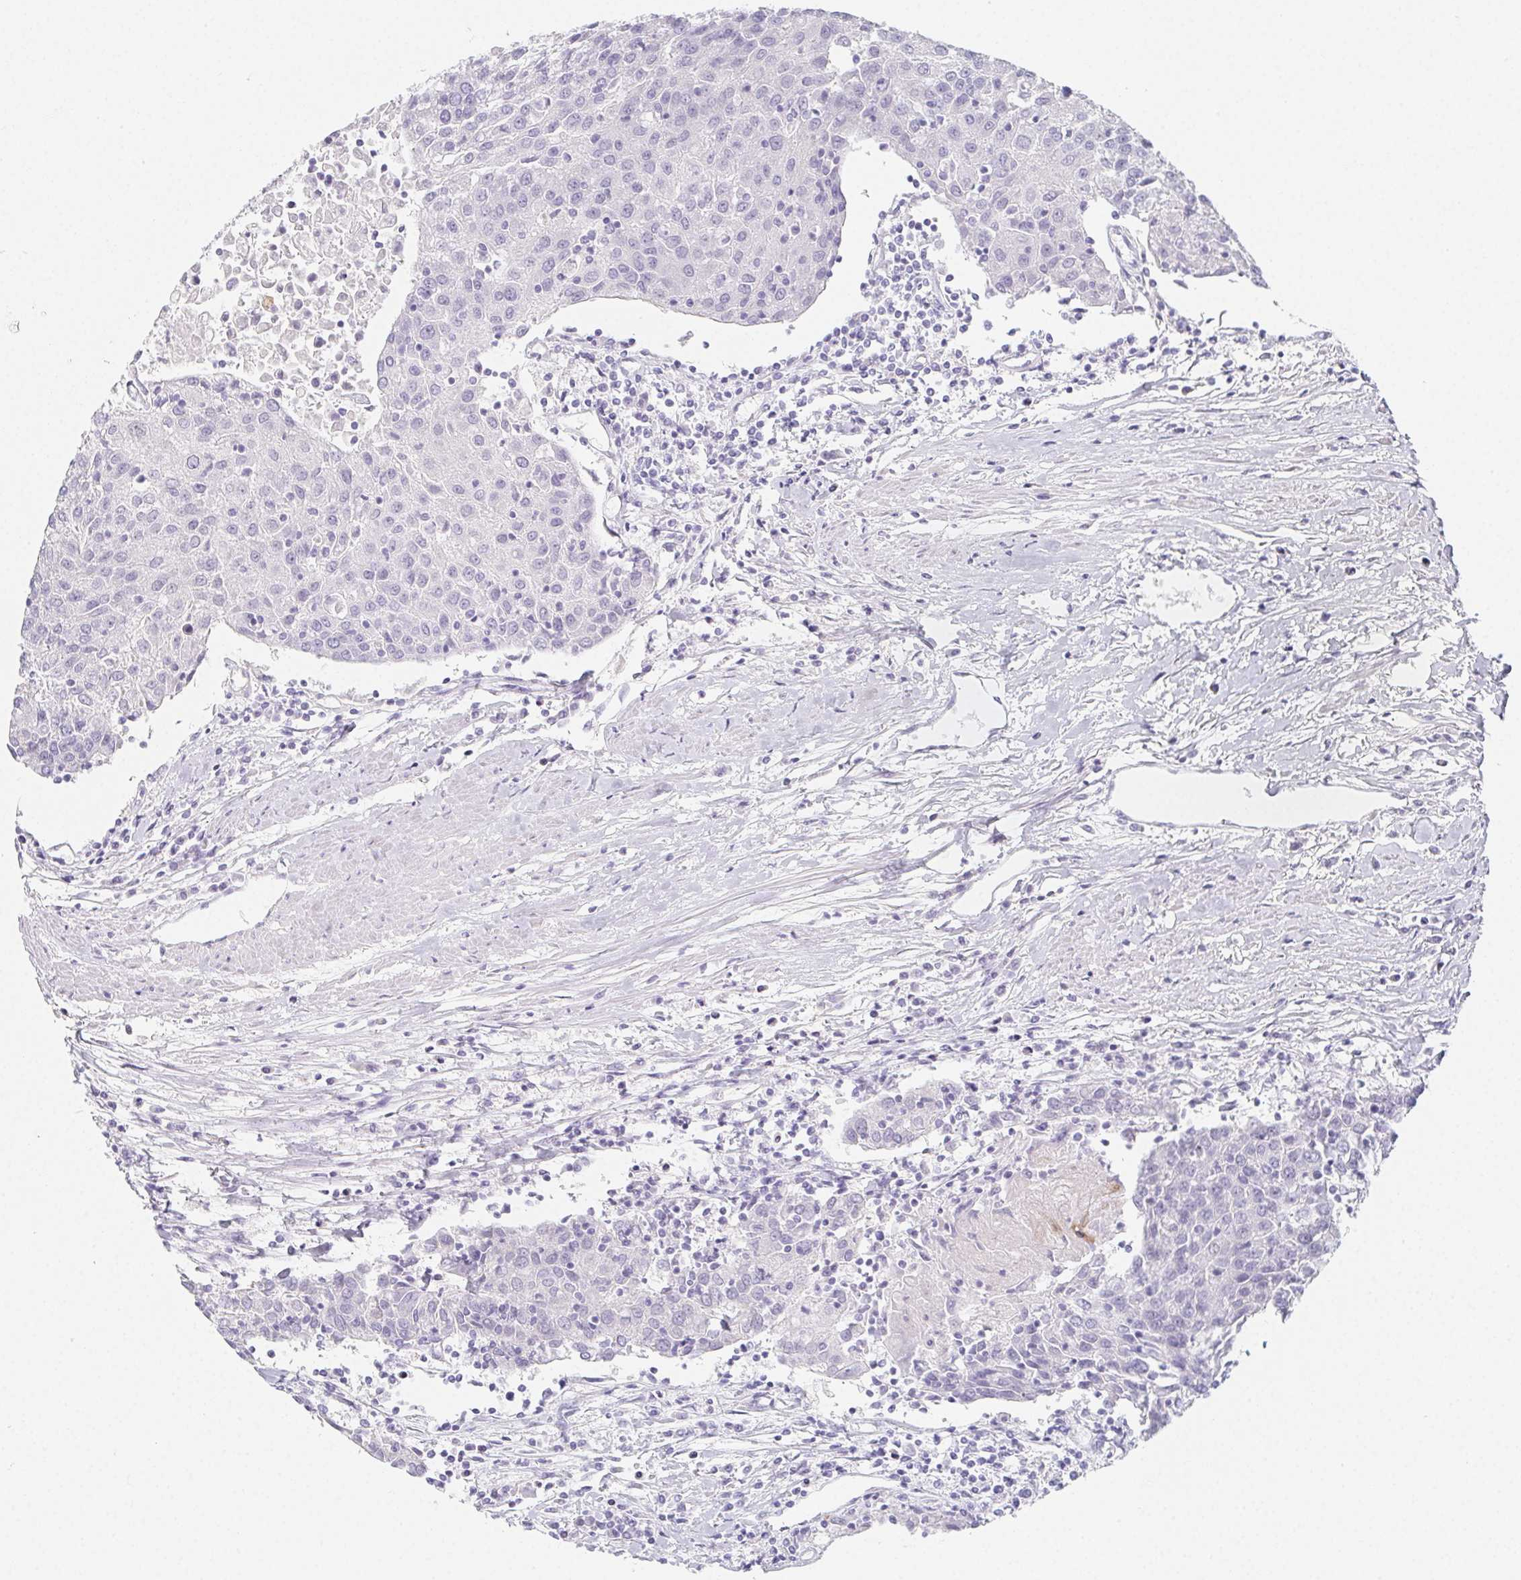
{"staining": {"intensity": "negative", "quantity": "none", "location": "none"}, "tissue": "urothelial cancer", "cell_type": "Tumor cells", "image_type": "cancer", "snomed": [{"axis": "morphology", "description": "Urothelial carcinoma, High grade"}, {"axis": "topography", "description": "Urinary bladder"}], "caption": "Immunohistochemistry (IHC) of human high-grade urothelial carcinoma exhibits no expression in tumor cells.", "gene": "GLIPR1L1", "patient": {"sex": "female", "age": 85}}